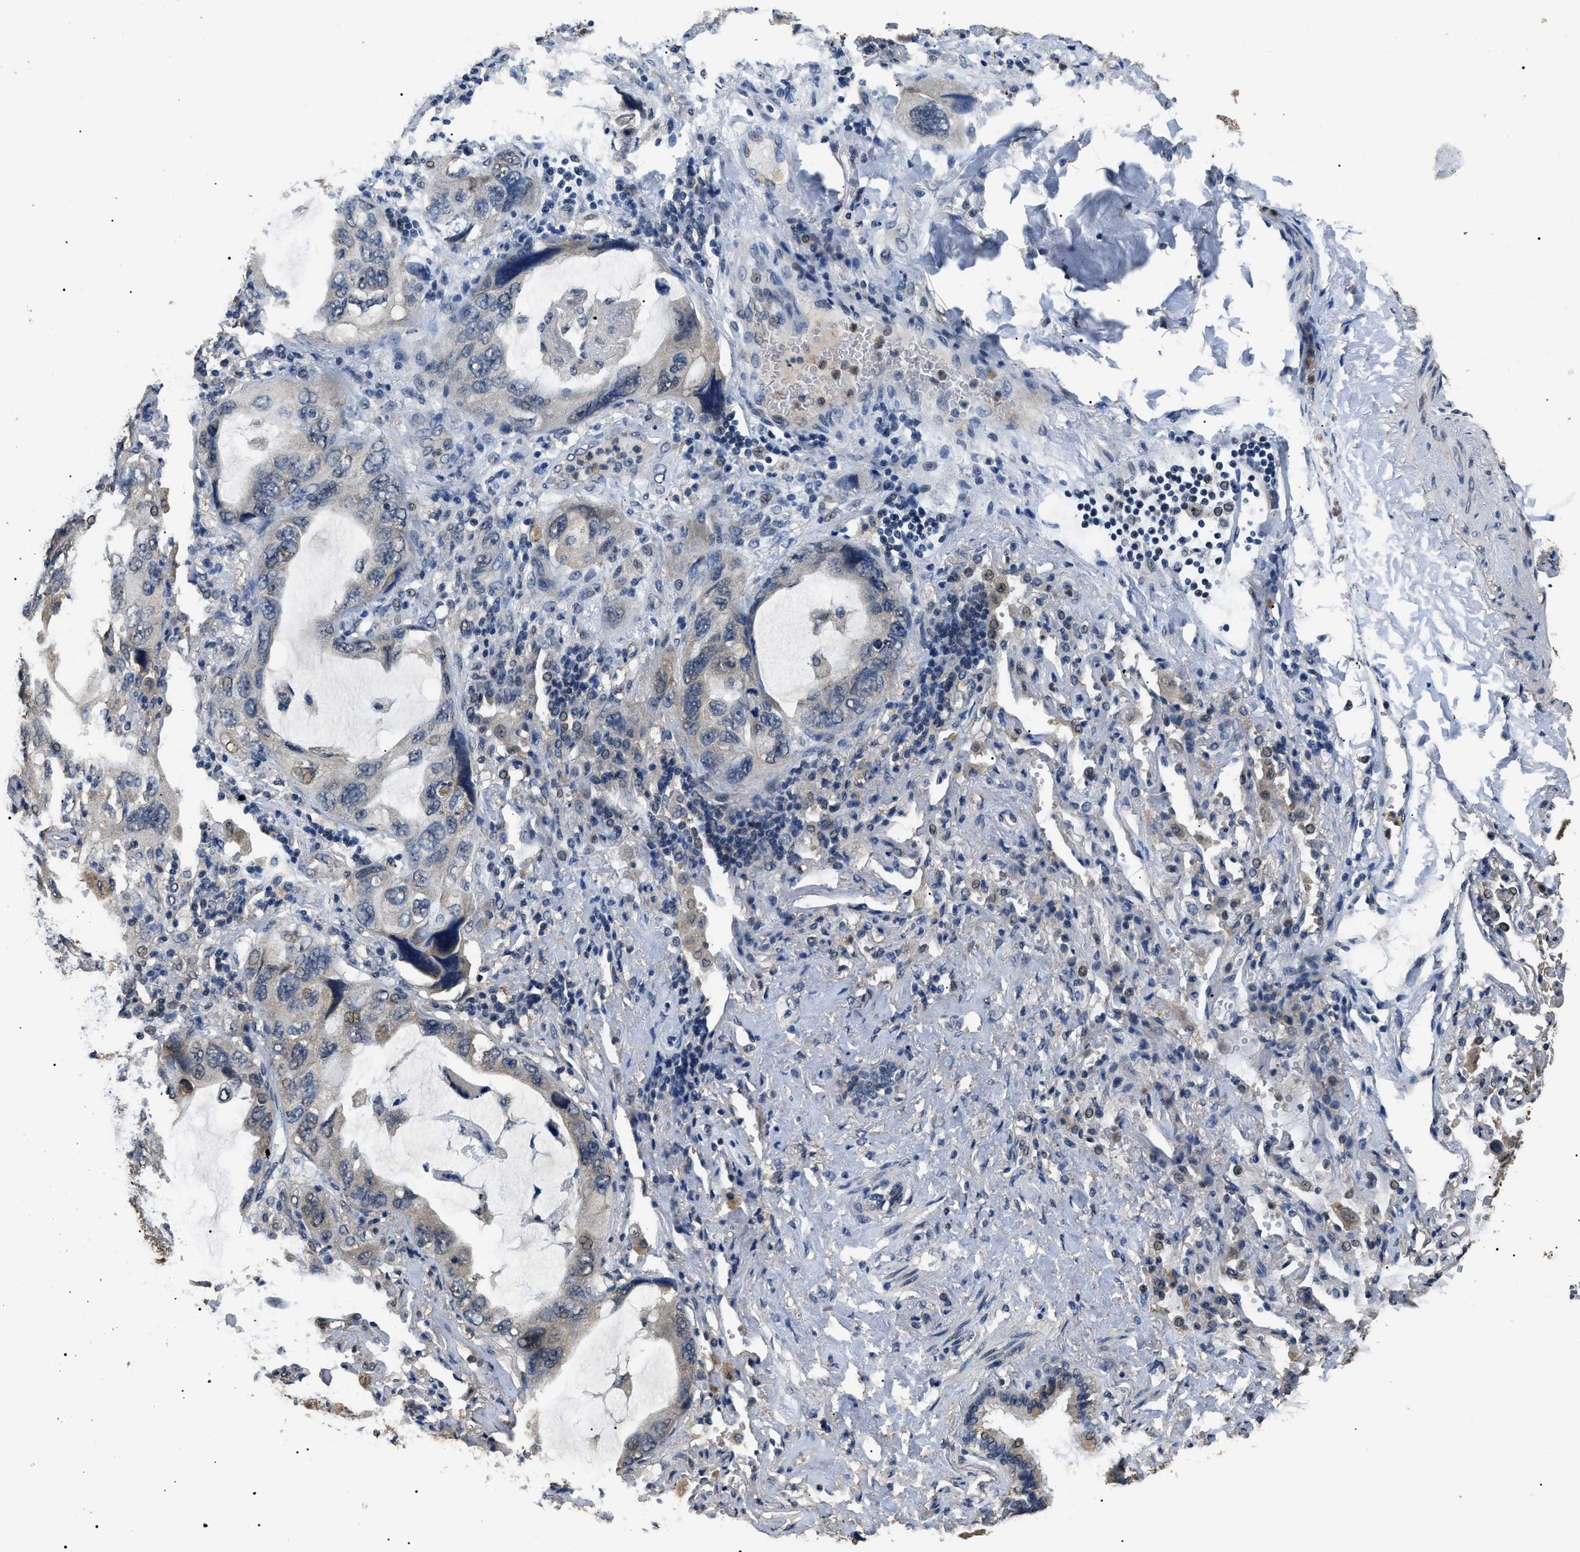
{"staining": {"intensity": "negative", "quantity": "none", "location": "none"}, "tissue": "lung cancer", "cell_type": "Tumor cells", "image_type": "cancer", "snomed": [{"axis": "morphology", "description": "Squamous cell carcinoma, NOS"}, {"axis": "topography", "description": "Lung"}], "caption": "Immunohistochemistry (IHC) micrograph of human lung squamous cell carcinoma stained for a protein (brown), which displays no staining in tumor cells. Brightfield microscopy of immunohistochemistry stained with DAB (brown) and hematoxylin (blue), captured at high magnification.", "gene": "PSMD8", "patient": {"sex": "female", "age": 73}}